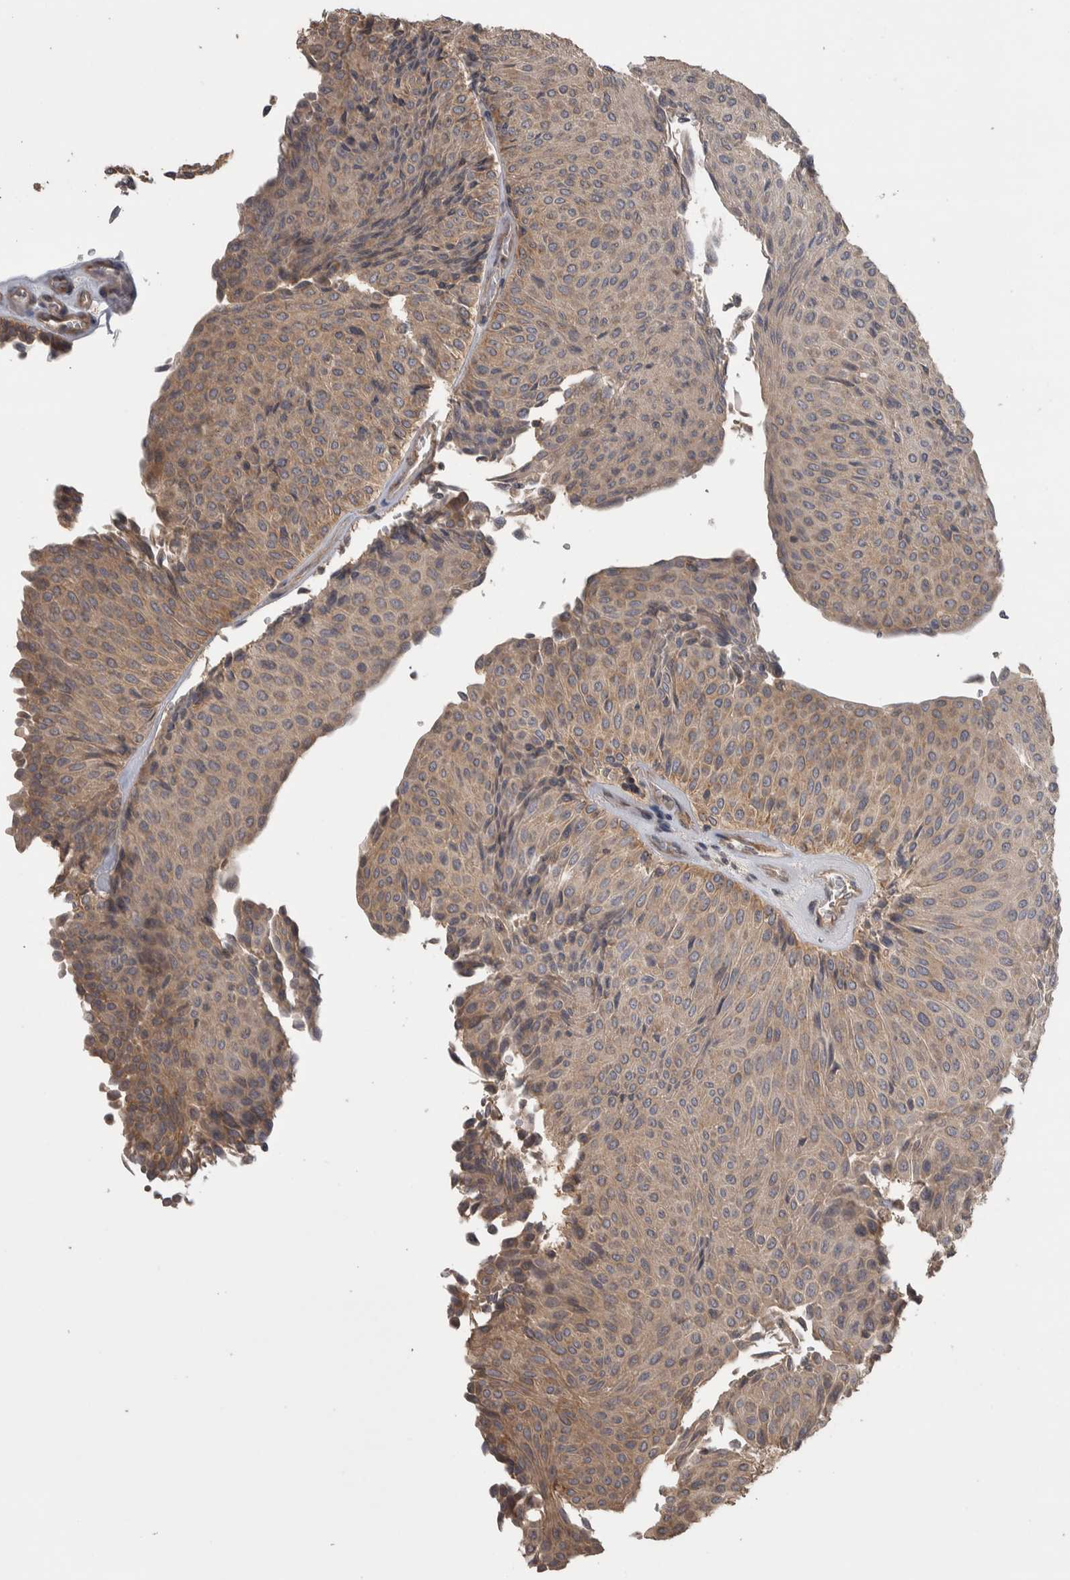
{"staining": {"intensity": "moderate", "quantity": "<25%", "location": "cytoplasmic/membranous"}, "tissue": "urothelial cancer", "cell_type": "Tumor cells", "image_type": "cancer", "snomed": [{"axis": "morphology", "description": "Urothelial carcinoma, Low grade"}, {"axis": "topography", "description": "Urinary bladder"}], "caption": "Approximately <25% of tumor cells in human low-grade urothelial carcinoma display moderate cytoplasmic/membranous protein expression as visualized by brown immunohistochemical staining.", "gene": "IFRD1", "patient": {"sex": "male", "age": 78}}